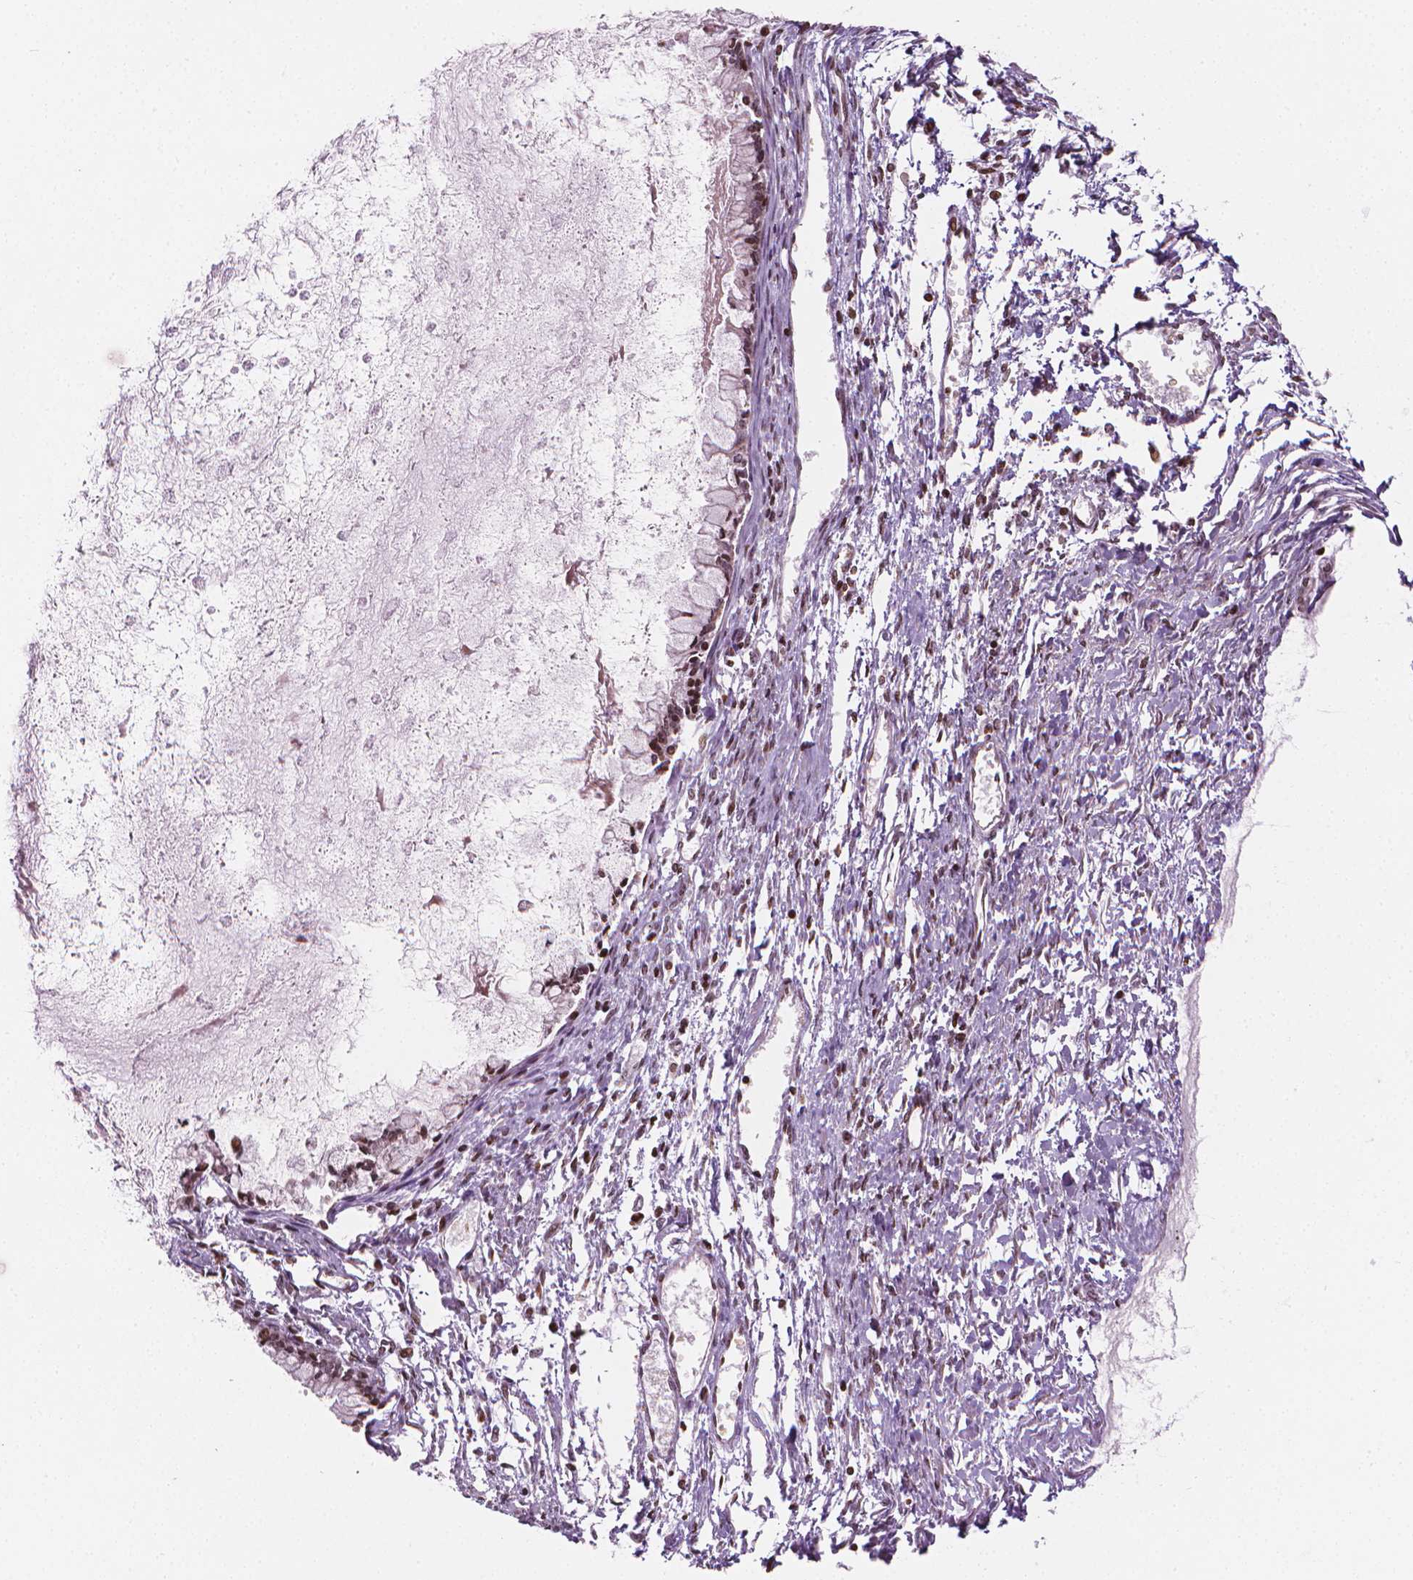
{"staining": {"intensity": "moderate", "quantity": "25%-75%", "location": "nuclear"}, "tissue": "ovarian cancer", "cell_type": "Tumor cells", "image_type": "cancer", "snomed": [{"axis": "morphology", "description": "Cystadenocarcinoma, mucinous, NOS"}, {"axis": "topography", "description": "Ovary"}], "caption": "Immunohistochemistry staining of ovarian cancer, which demonstrates medium levels of moderate nuclear positivity in approximately 25%-75% of tumor cells indicating moderate nuclear protein positivity. The staining was performed using DAB (3,3'-diaminobenzidine) (brown) for protein detection and nuclei were counterstained in hematoxylin (blue).", "gene": "PIP4K2A", "patient": {"sex": "female", "age": 67}}